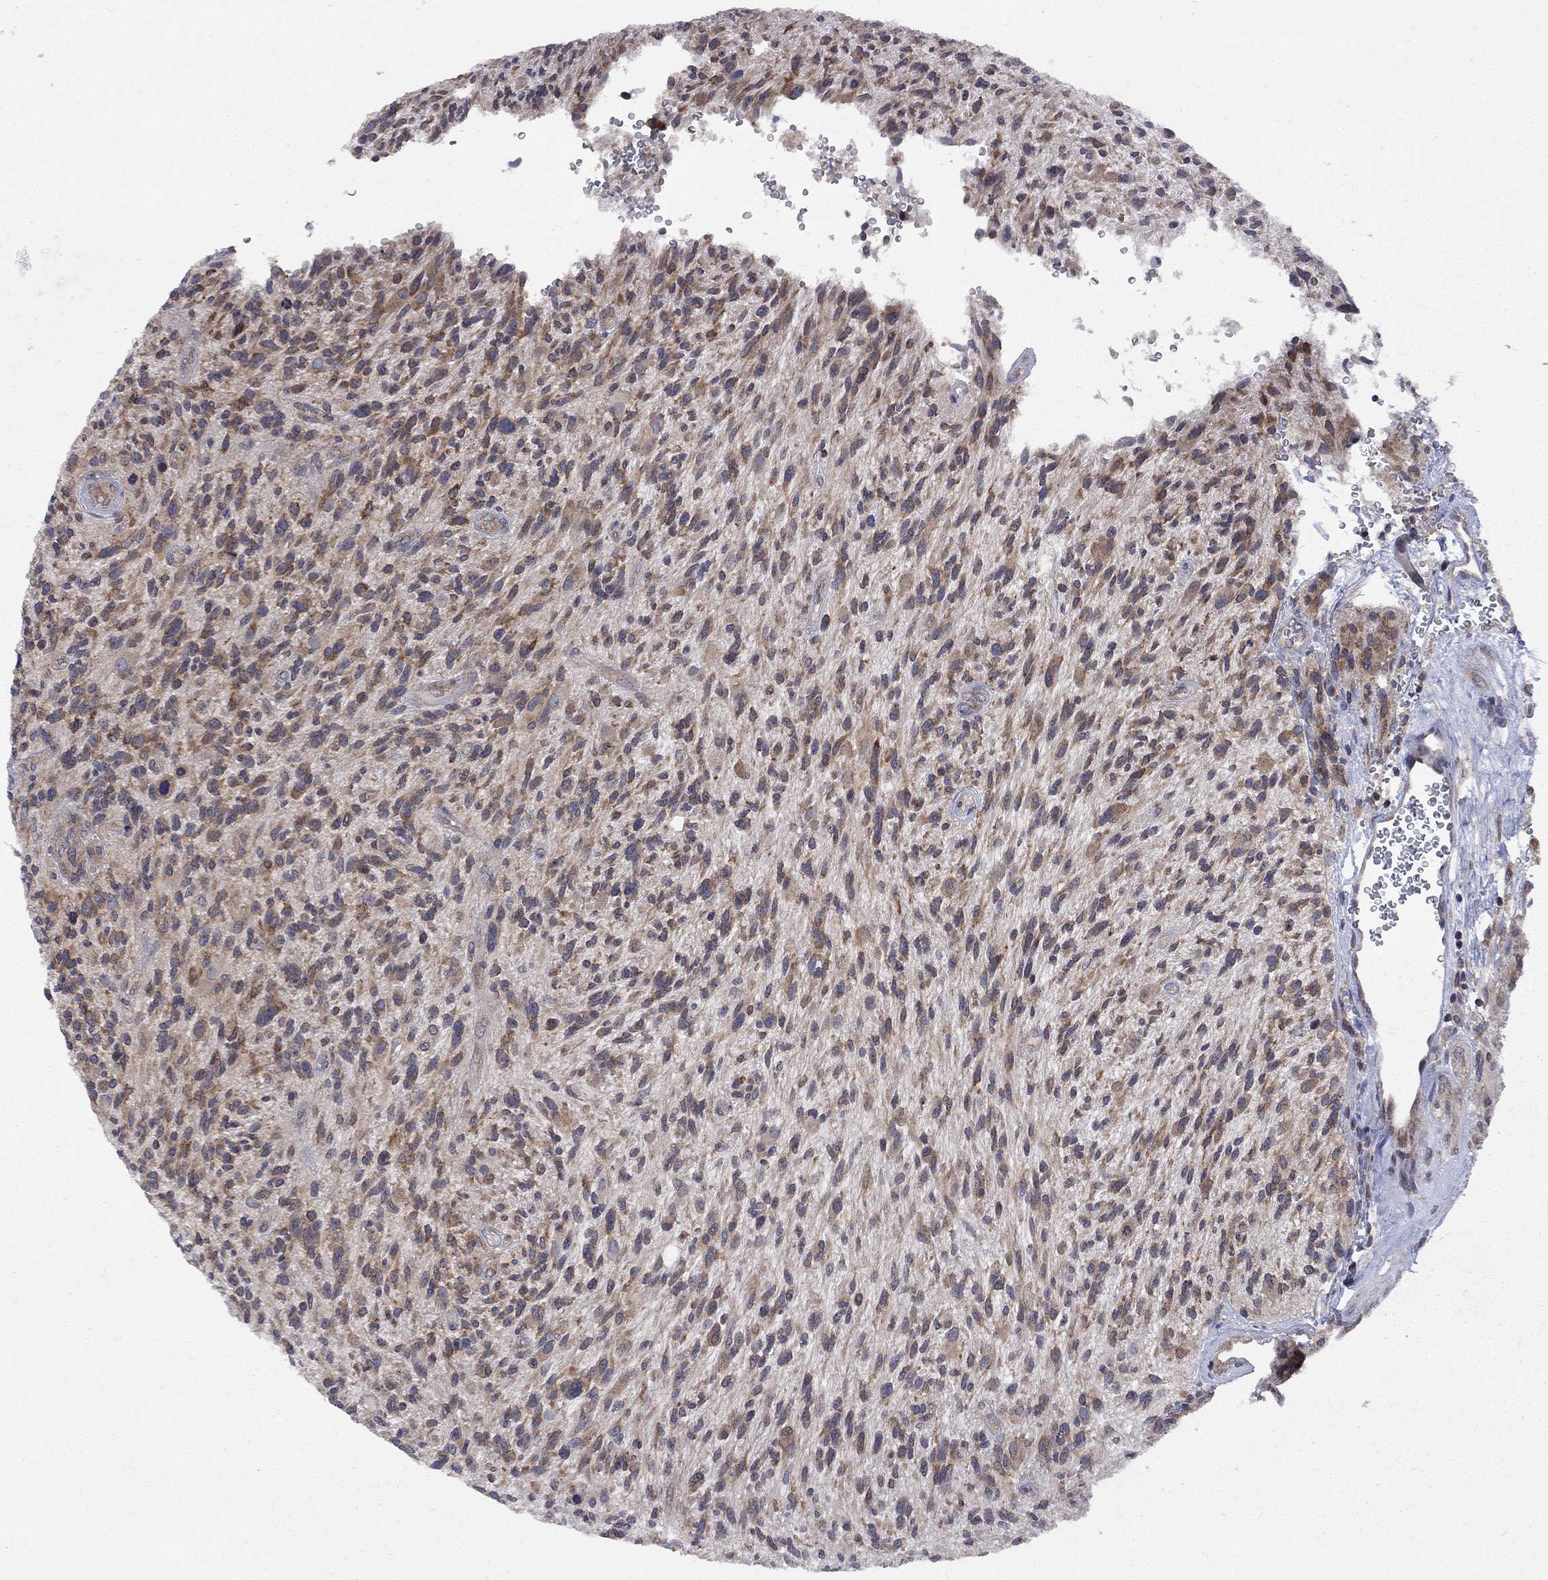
{"staining": {"intensity": "moderate", "quantity": ">75%", "location": "cytoplasmic/membranous"}, "tissue": "glioma", "cell_type": "Tumor cells", "image_type": "cancer", "snomed": [{"axis": "morphology", "description": "Glioma, malignant, High grade"}, {"axis": "topography", "description": "Brain"}], "caption": "High-power microscopy captured an immunohistochemistry micrograph of glioma, revealing moderate cytoplasmic/membranous expression in approximately >75% of tumor cells.", "gene": "CNOT11", "patient": {"sex": "male", "age": 47}}